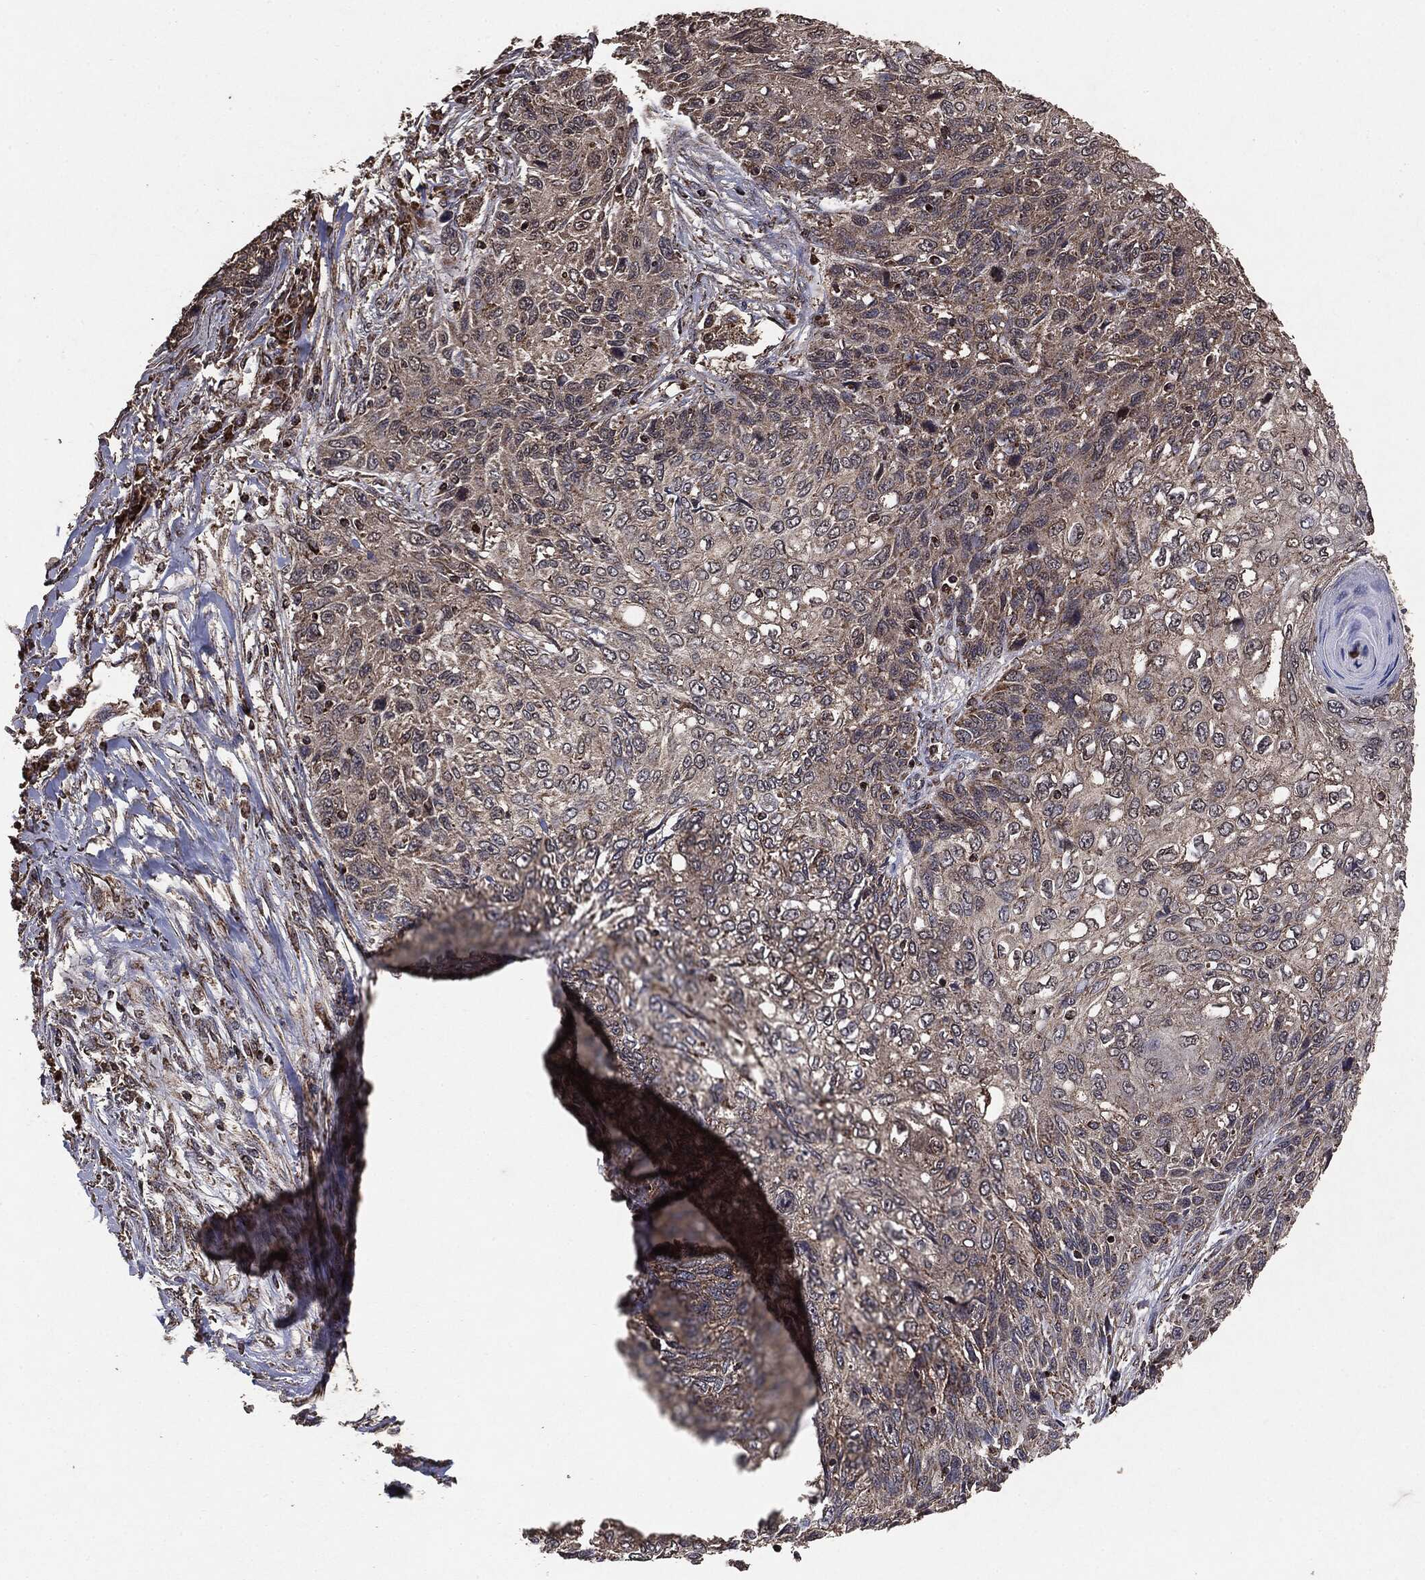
{"staining": {"intensity": "negative", "quantity": "none", "location": "none"}, "tissue": "skin cancer", "cell_type": "Tumor cells", "image_type": "cancer", "snomed": [{"axis": "morphology", "description": "Squamous cell carcinoma, NOS"}, {"axis": "topography", "description": "Skin"}], "caption": "IHC of skin cancer (squamous cell carcinoma) demonstrates no positivity in tumor cells.", "gene": "MTOR", "patient": {"sex": "male", "age": 92}}